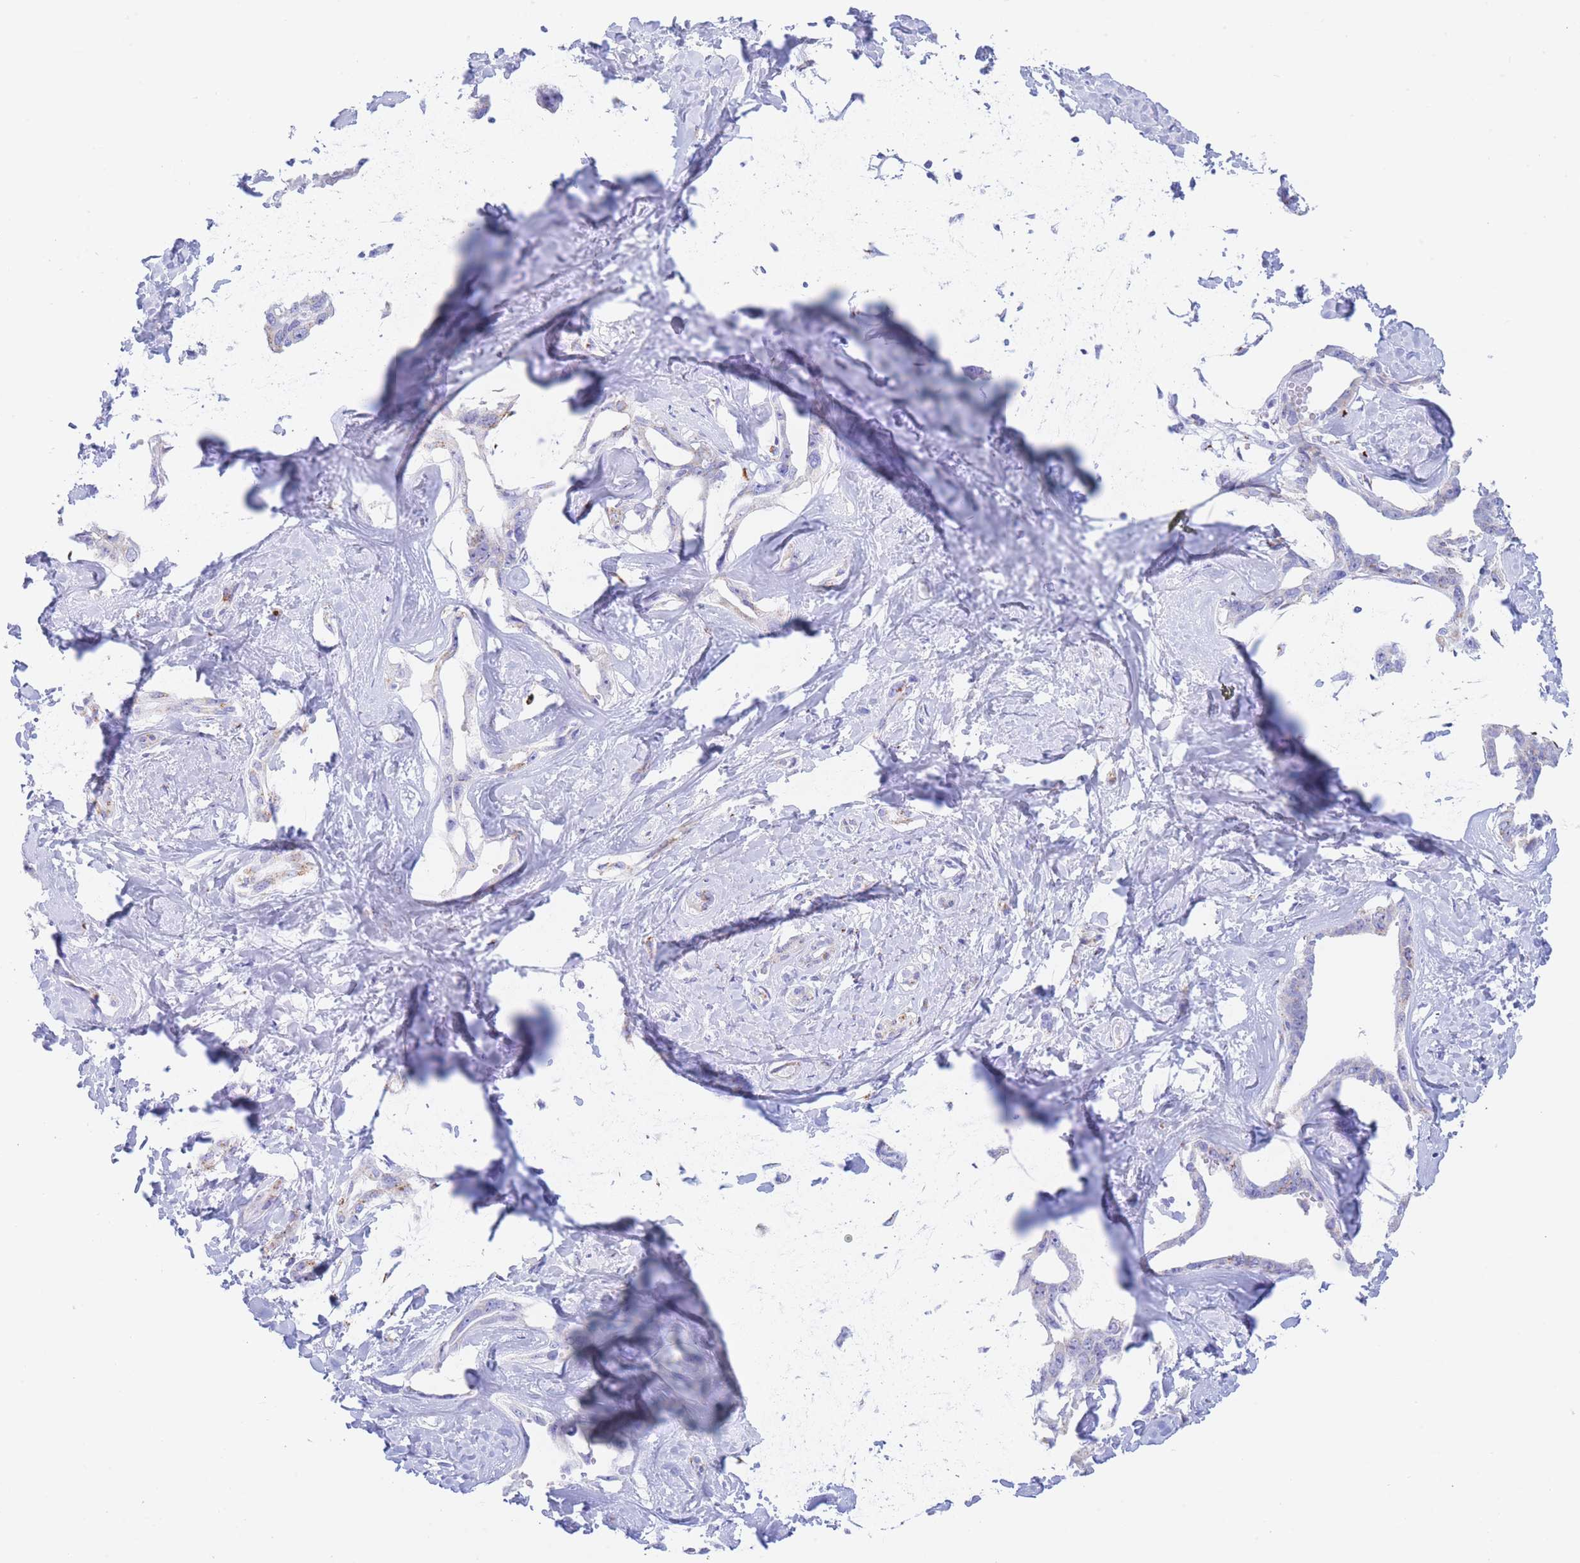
{"staining": {"intensity": "negative", "quantity": "none", "location": "none"}, "tissue": "liver cancer", "cell_type": "Tumor cells", "image_type": "cancer", "snomed": [{"axis": "morphology", "description": "Cholangiocarcinoma"}, {"axis": "topography", "description": "Liver"}], "caption": "This histopathology image is of cholangiocarcinoma (liver) stained with IHC to label a protein in brown with the nuclei are counter-stained blue. There is no expression in tumor cells.", "gene": "FAM3C", "patient": {"sex": "male", "age": 59}}